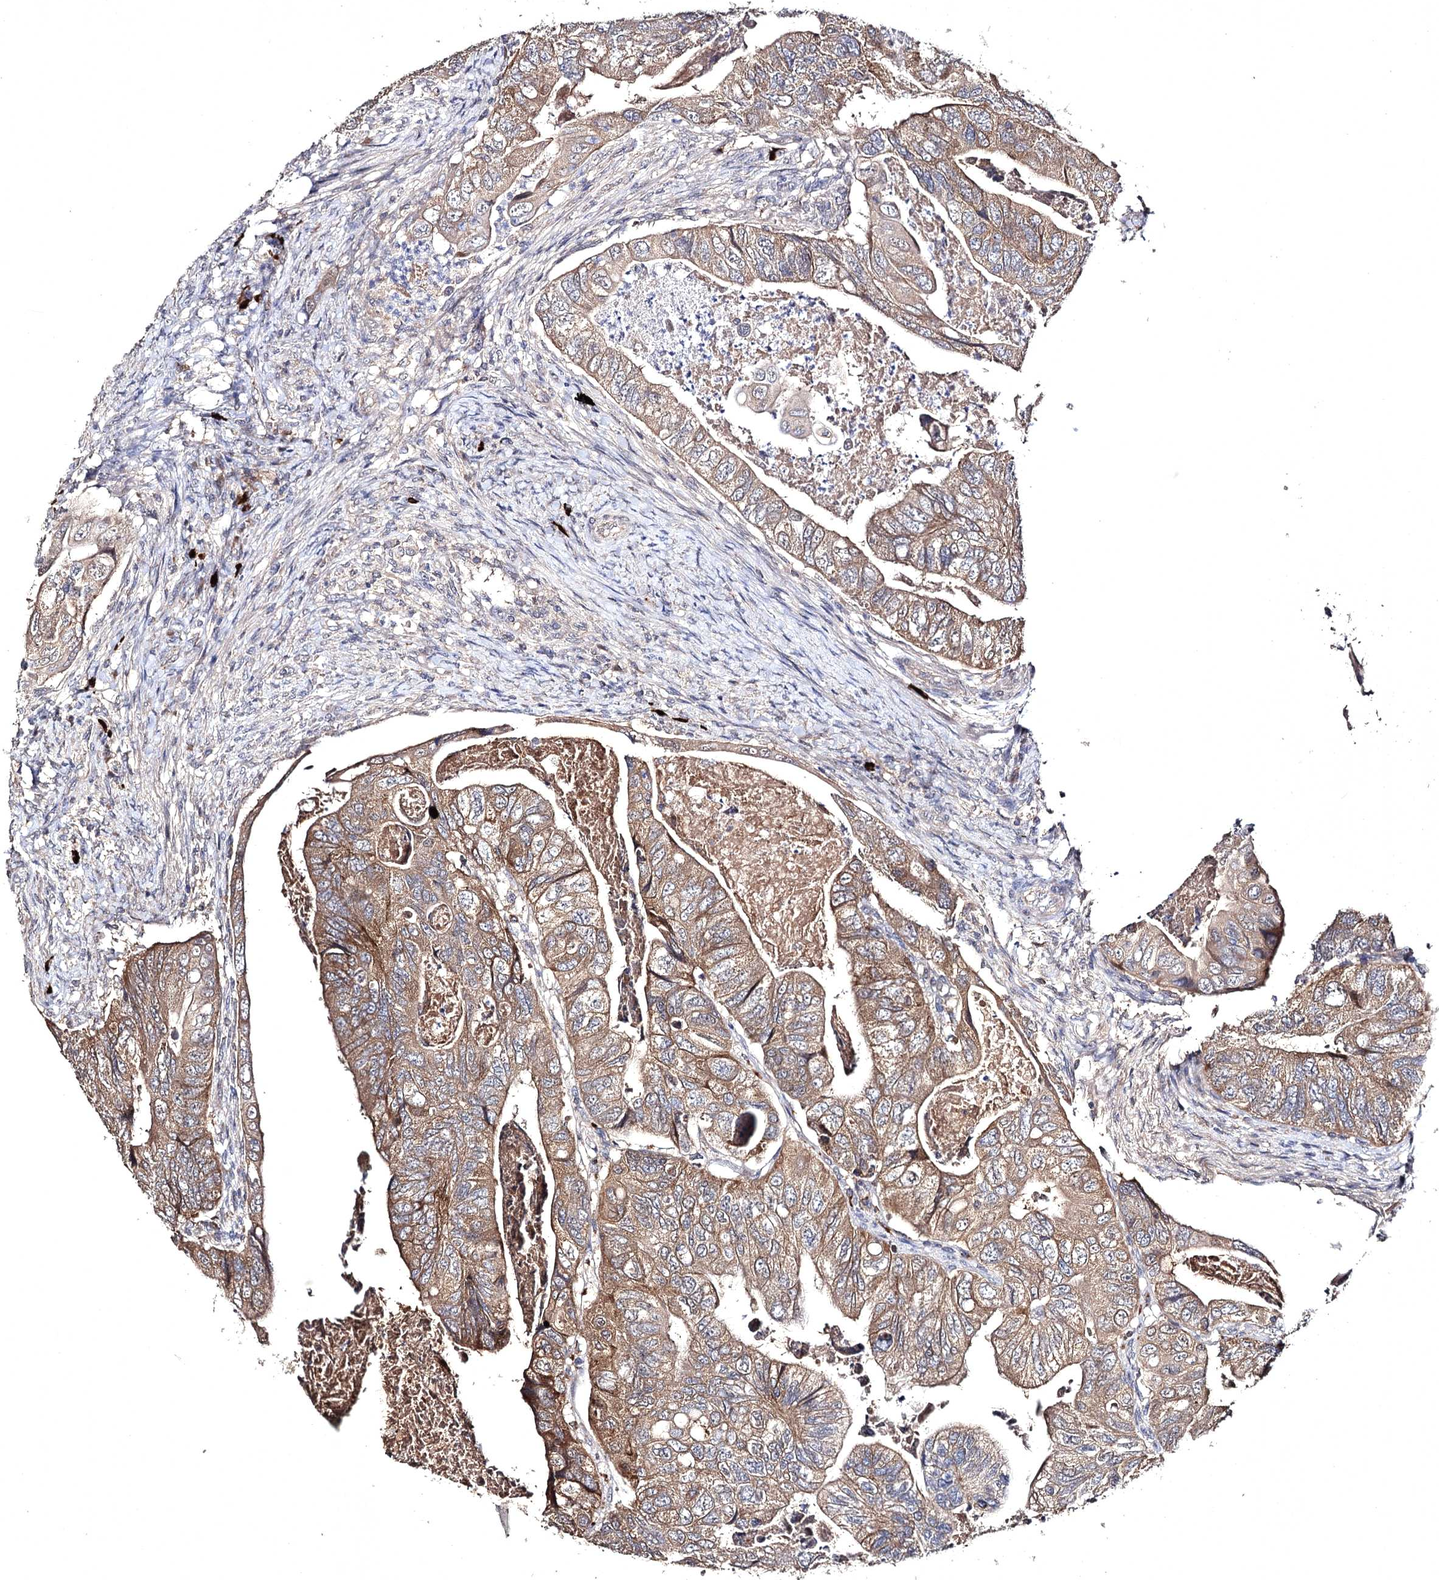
{"staining": {"intensity": "moderate", "quantity": ">75%", "location": "cytoplasmic/membranous"}, "tissue": "colorectal cancer", "cell_type": "Tumor cells", "image_type": "cancer", "snomed": [{"axis": "morphology", "description": "Adenocarcinoma, NOS"}, {"axis": "topography", "description": "Rectum"}], "caption": "This micrograph shows colorectal cancer (adenocarcinoma) stained with IHC to label a protein in brown. The cytoplasmic/membranous of tumor cells show moderate positivity for the protein. Nuclei are counter-stained blue.", "gene": "SEMA4G", "patient": {"sex": "male", "age": 63}}